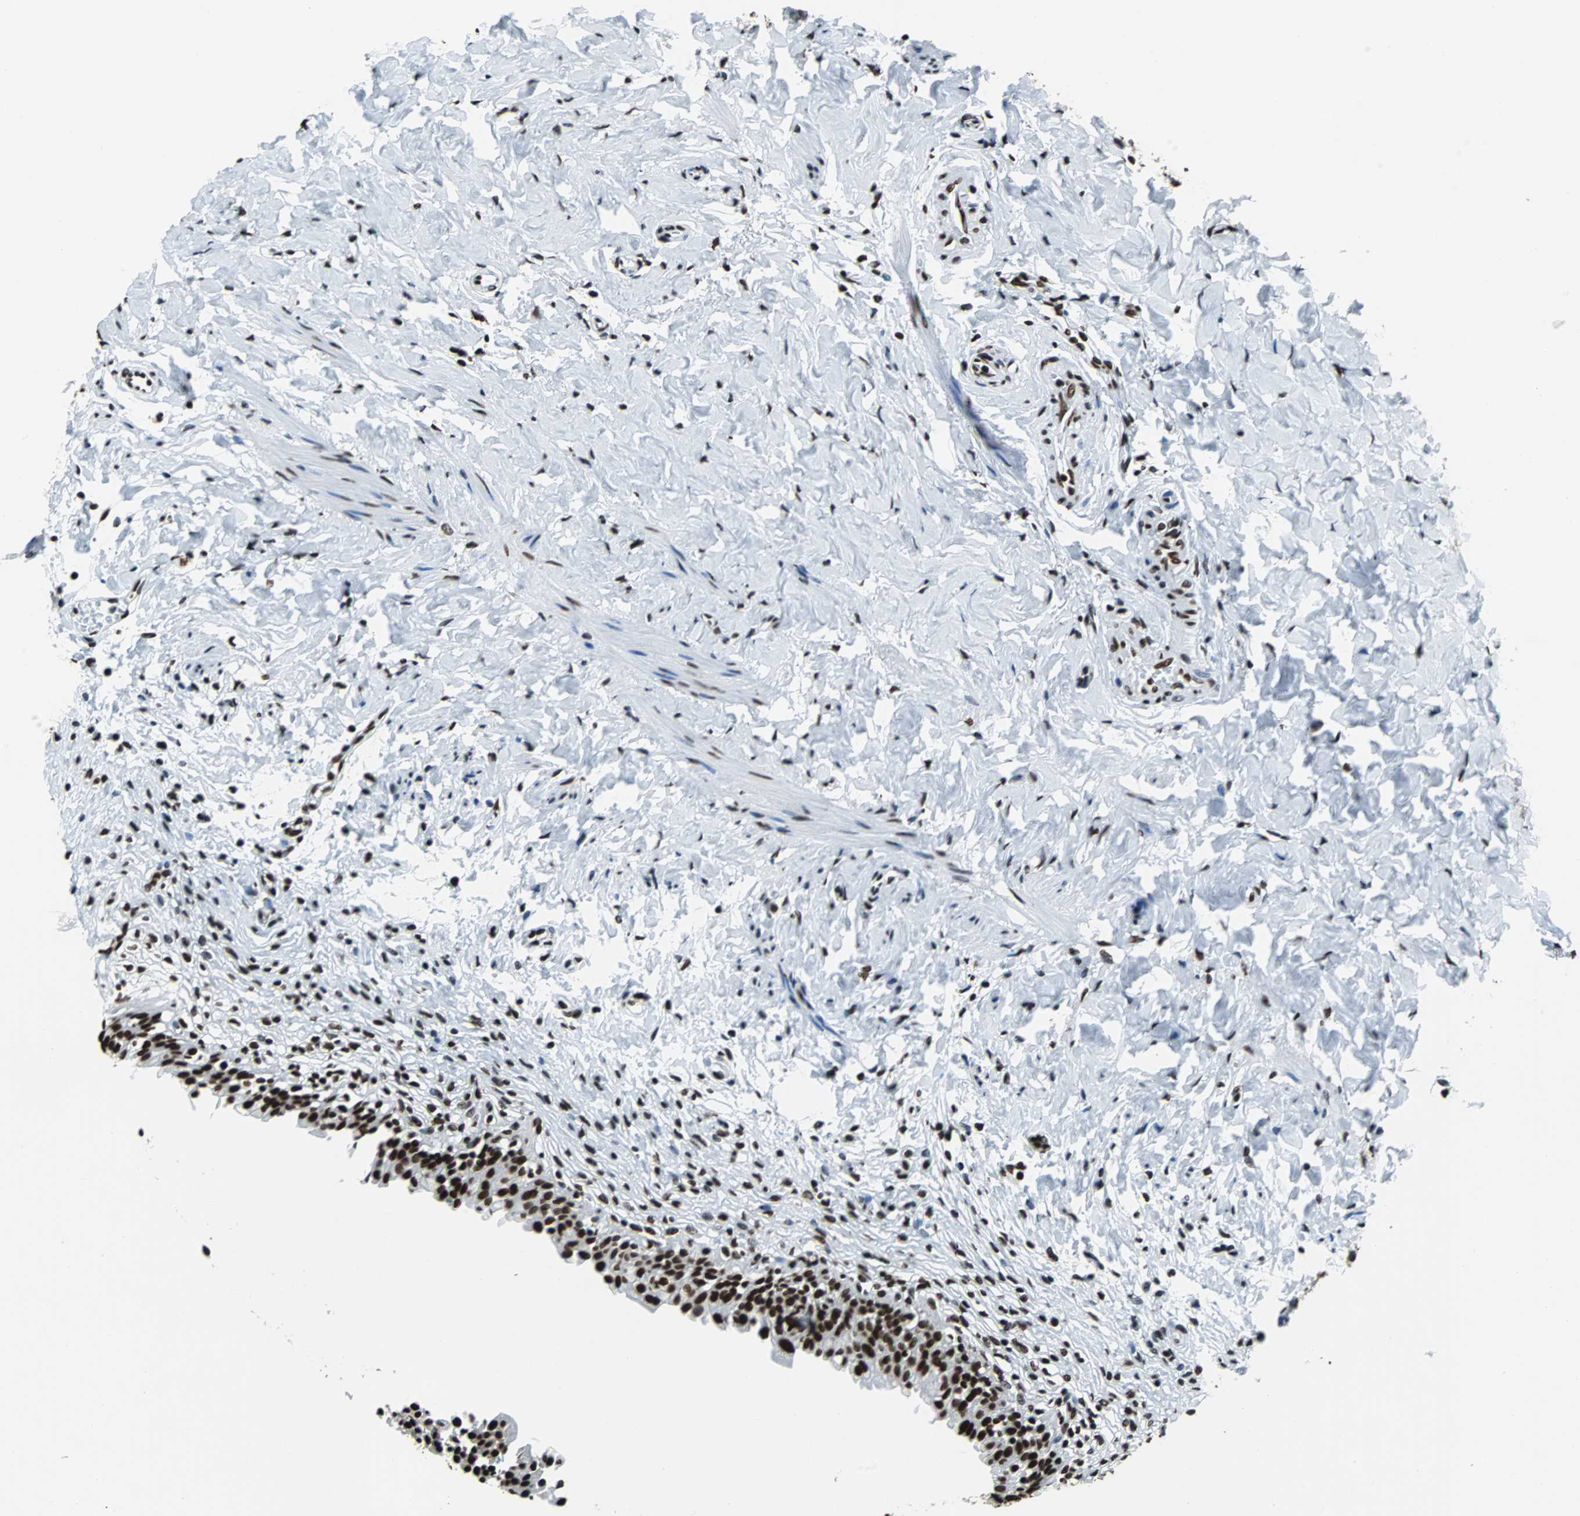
{"staining": {"intensity": "strong", "quantity": ">75%", "location": "nuclear"}, "tissue": "urinary bladder", "cell_type": "Urothelial cells", "image_type": "normal", "snomed": [{"axis": "morphology", "description": "Normal tissue, NOS"}, {"axis": "morphology", "description": "Inflammation, NOS"}, {"axis": "topography", "description": "Urinary bladder"}], "caption": "Immunohistochemistry (IHC) image of unremarkable urinary bladder stained for a protein (brown), which exhibits high levels of strong nuclear staining in approximately >75% of urothelial cells.", "gene": "FUBP1", "patient": {"sex": "female", "age": 80}}